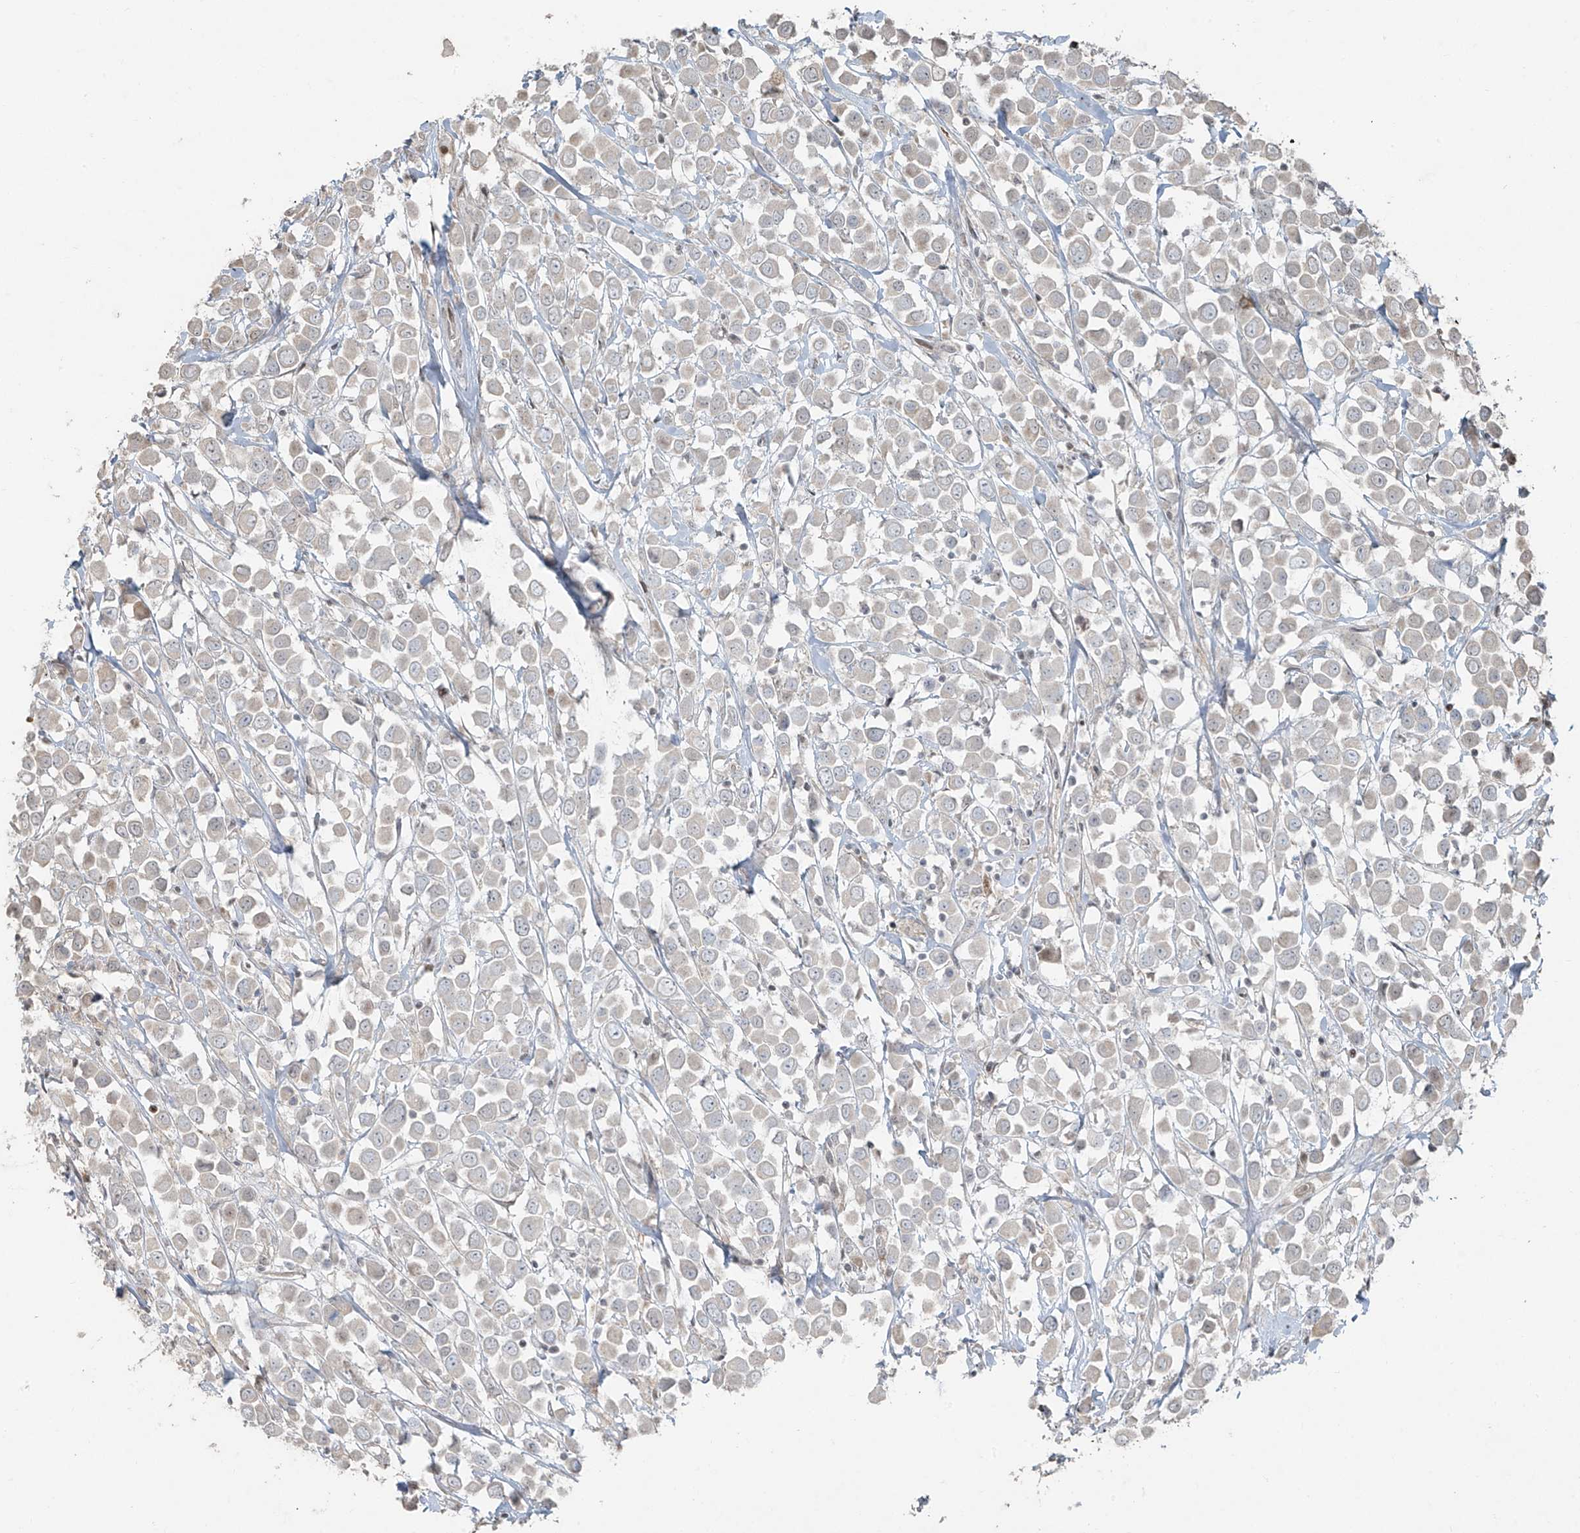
{"staining": {"intensity": "negative", "quantity": "none", "location": "none"}, "tissue": "breast cancer", "cell_type": "Tumor cells", "image_type": "cancer", "snomed": [{"axis": "morphology", "description": "Duct carcinoma"}, {"axis": "topography", "description": "Breast"}], "caption": "Tumor cells show no significant positivity in intraductal carcinoma (breast).", "gene": "TTC22", "patient": {"sex": "female", "age": 61}}